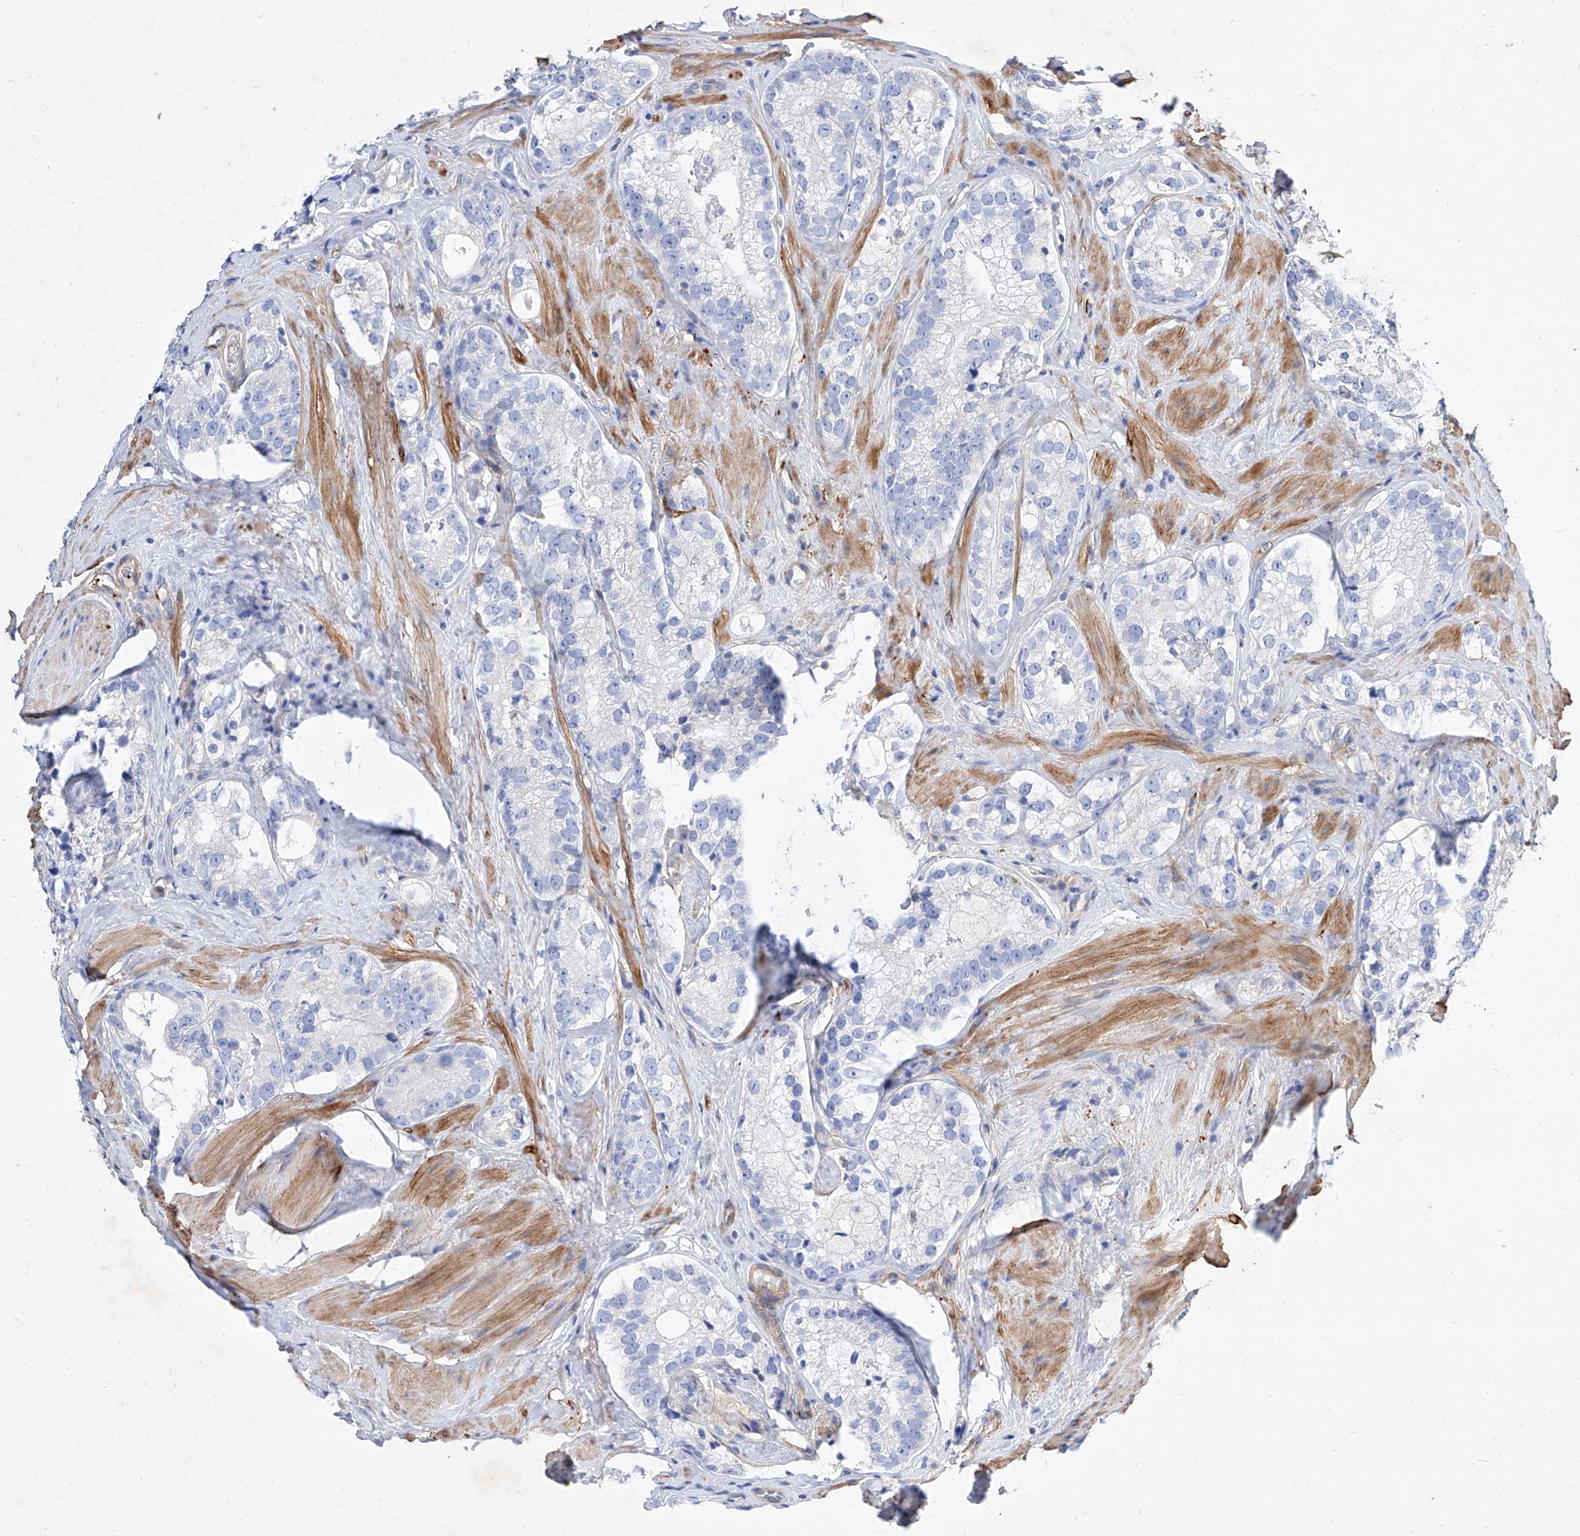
{"staining": {"intensity": "negative", "quantity": "none", "location": "none"}, "tissue": "prostate cancer", "cell_type": "Tumor cells", "image_type": "cancer", "snomed": [{"axis": "morphology", "description": "Adenocarcinoma, High grade"}, {"axis": "topography", "description": "Prostate"}], "caption": "An immunohistochemistry micrograph of adenocarcinoma (high-grade) (prostate) is shown. There is no staining in tumor cells of adenocarcinoma (high-grade) (prostate).", "gene": "TAS2R60", "patient": {"sex": "male", "age": 56}}